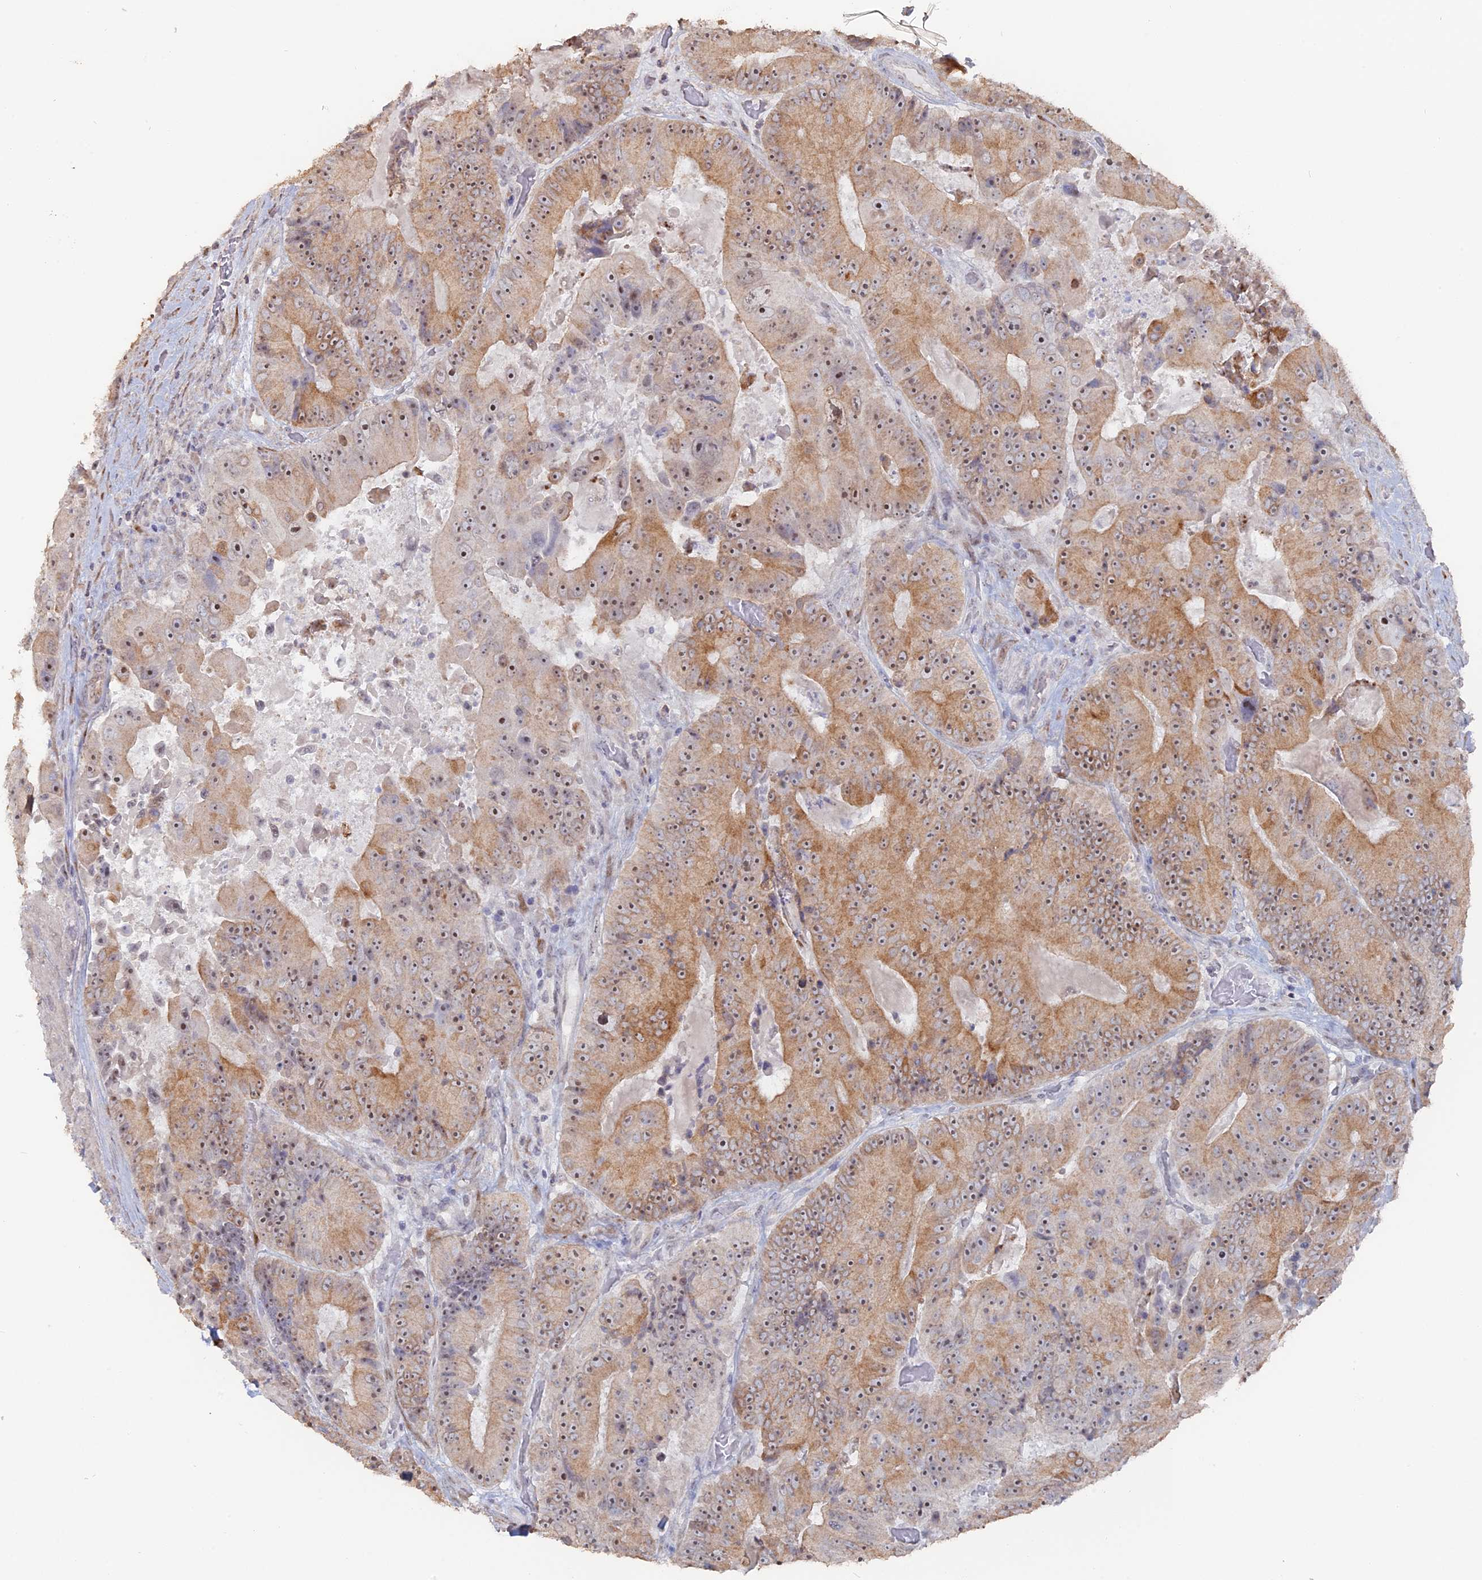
{"staining": {"intensity": "moderate", "quantity": ">75%", "location": "cytoplasmic/membranous,nuclear"}, "tissue": "colorectal cancer", "cell_type": "Tumor cells", "image_type": "cancer", "snomed": [{"axis": "morphology", "description": "Adenocarcinoma, NOS"}, {"axis": "topography", "description": "Colon"}], "caption": "IHC (DAB) staining of colorectal cancer (adenocarcinoma) demonstrates moderate cytoplasmic/membranous and nuclear protein positivity in about >75% of tumor cells.", "gene": "SEMG2", "patient": {"sex": "female", "age": 86}}